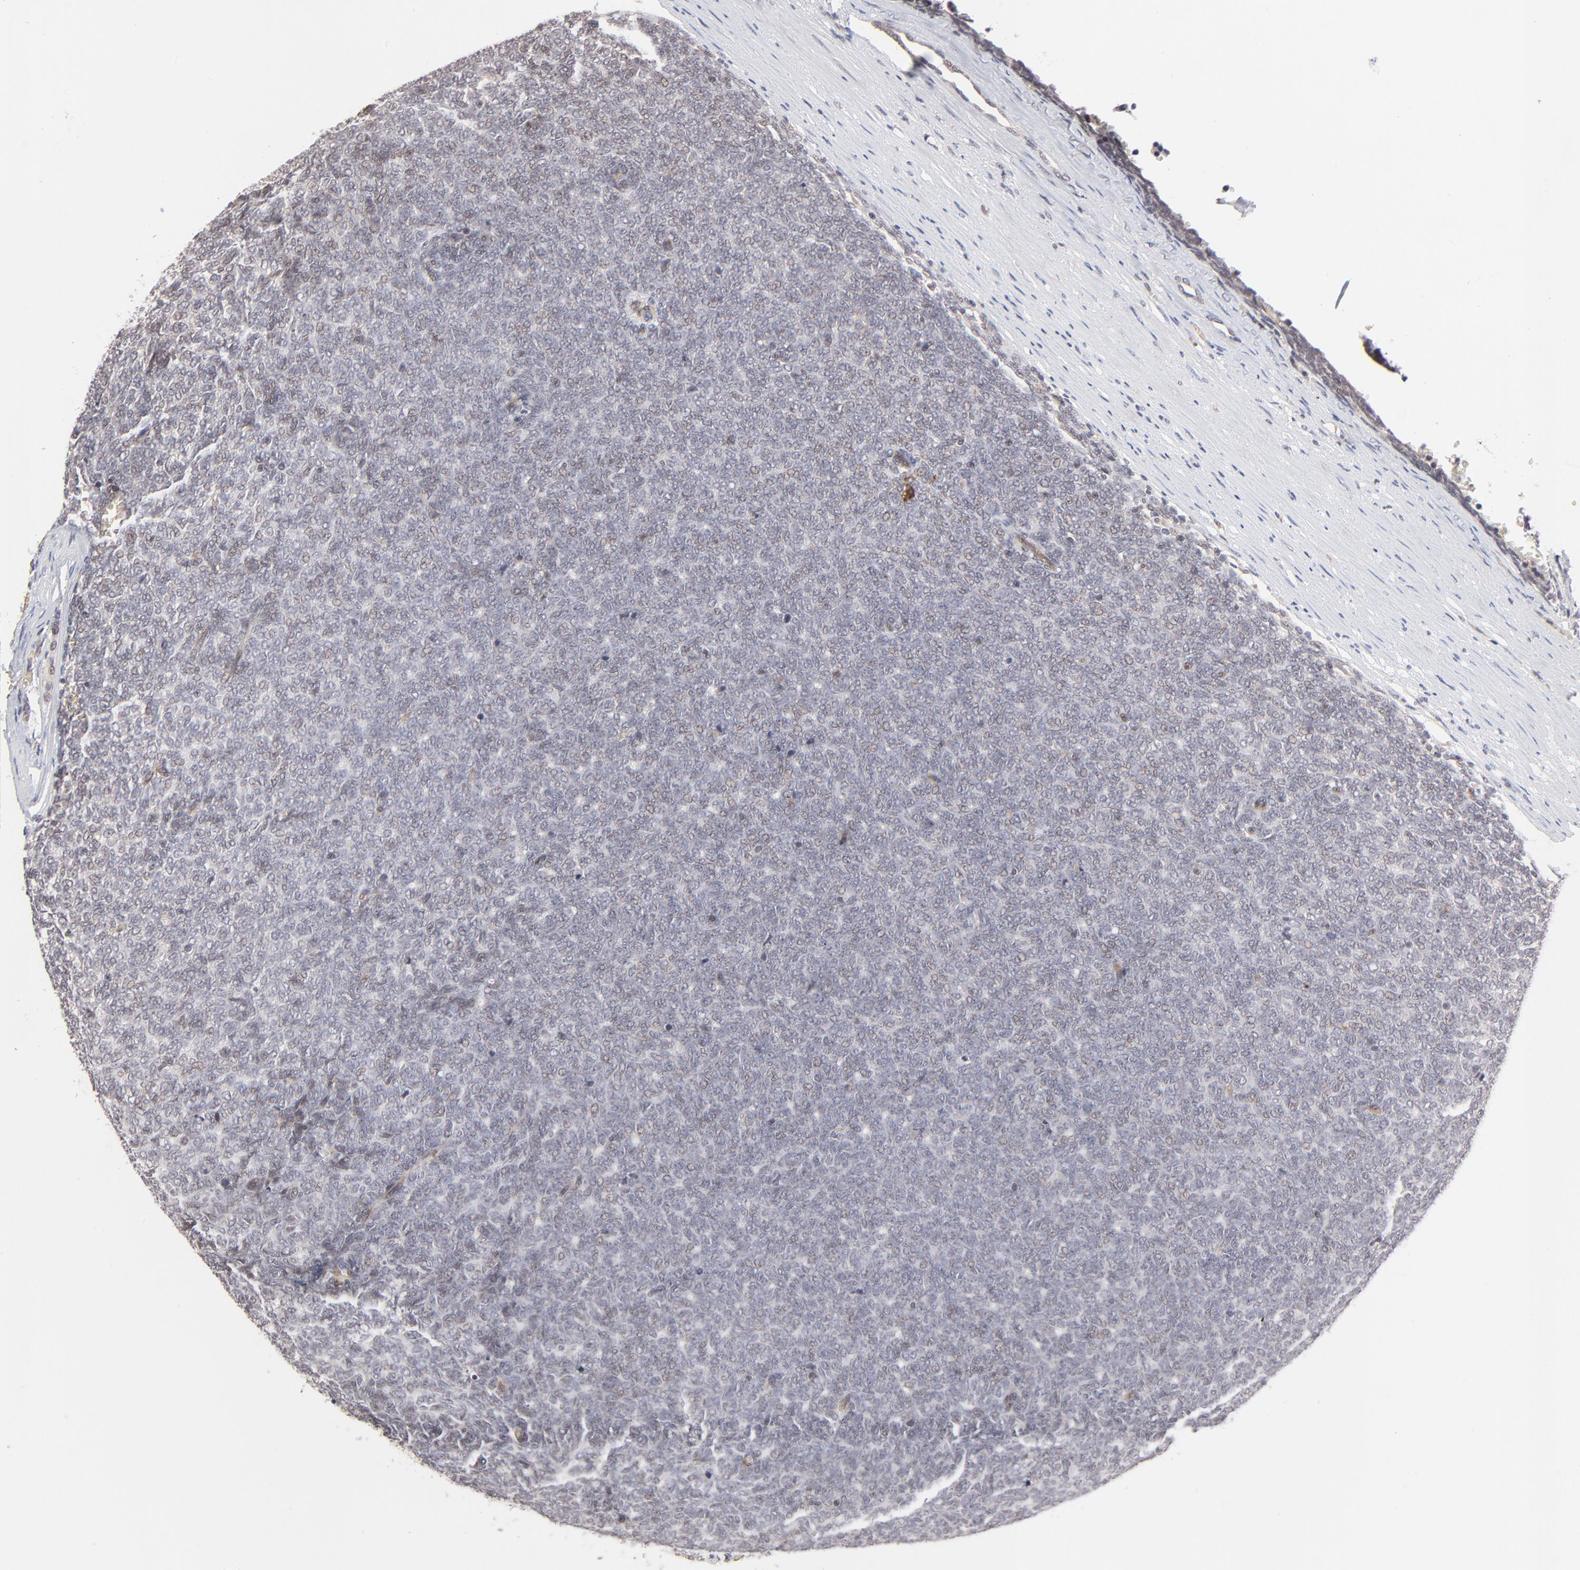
{"staining": {"intensity": "weak", "quantity": "25%-75%", "location": "cytoplasmic/membranous,nuclear"}, "tissue": "renal cancer", "cell_type": "Tumor cells", "image_type": "cancer", "snomed": [{"axis": "morphology", "description": "Neoplasm, malignant, NOS"}, {"axis": "topography", "description": "Kidney"}], "caption": "Immunohistochemical staining of human neoplasm (malignant) (renal) shows weak cytoplasmic/membranous and nuclear protein expression in approximately 25%-75% of tumor cells.", "gene": "CASP10", "patient": {"sex": "male", "age": 28}}